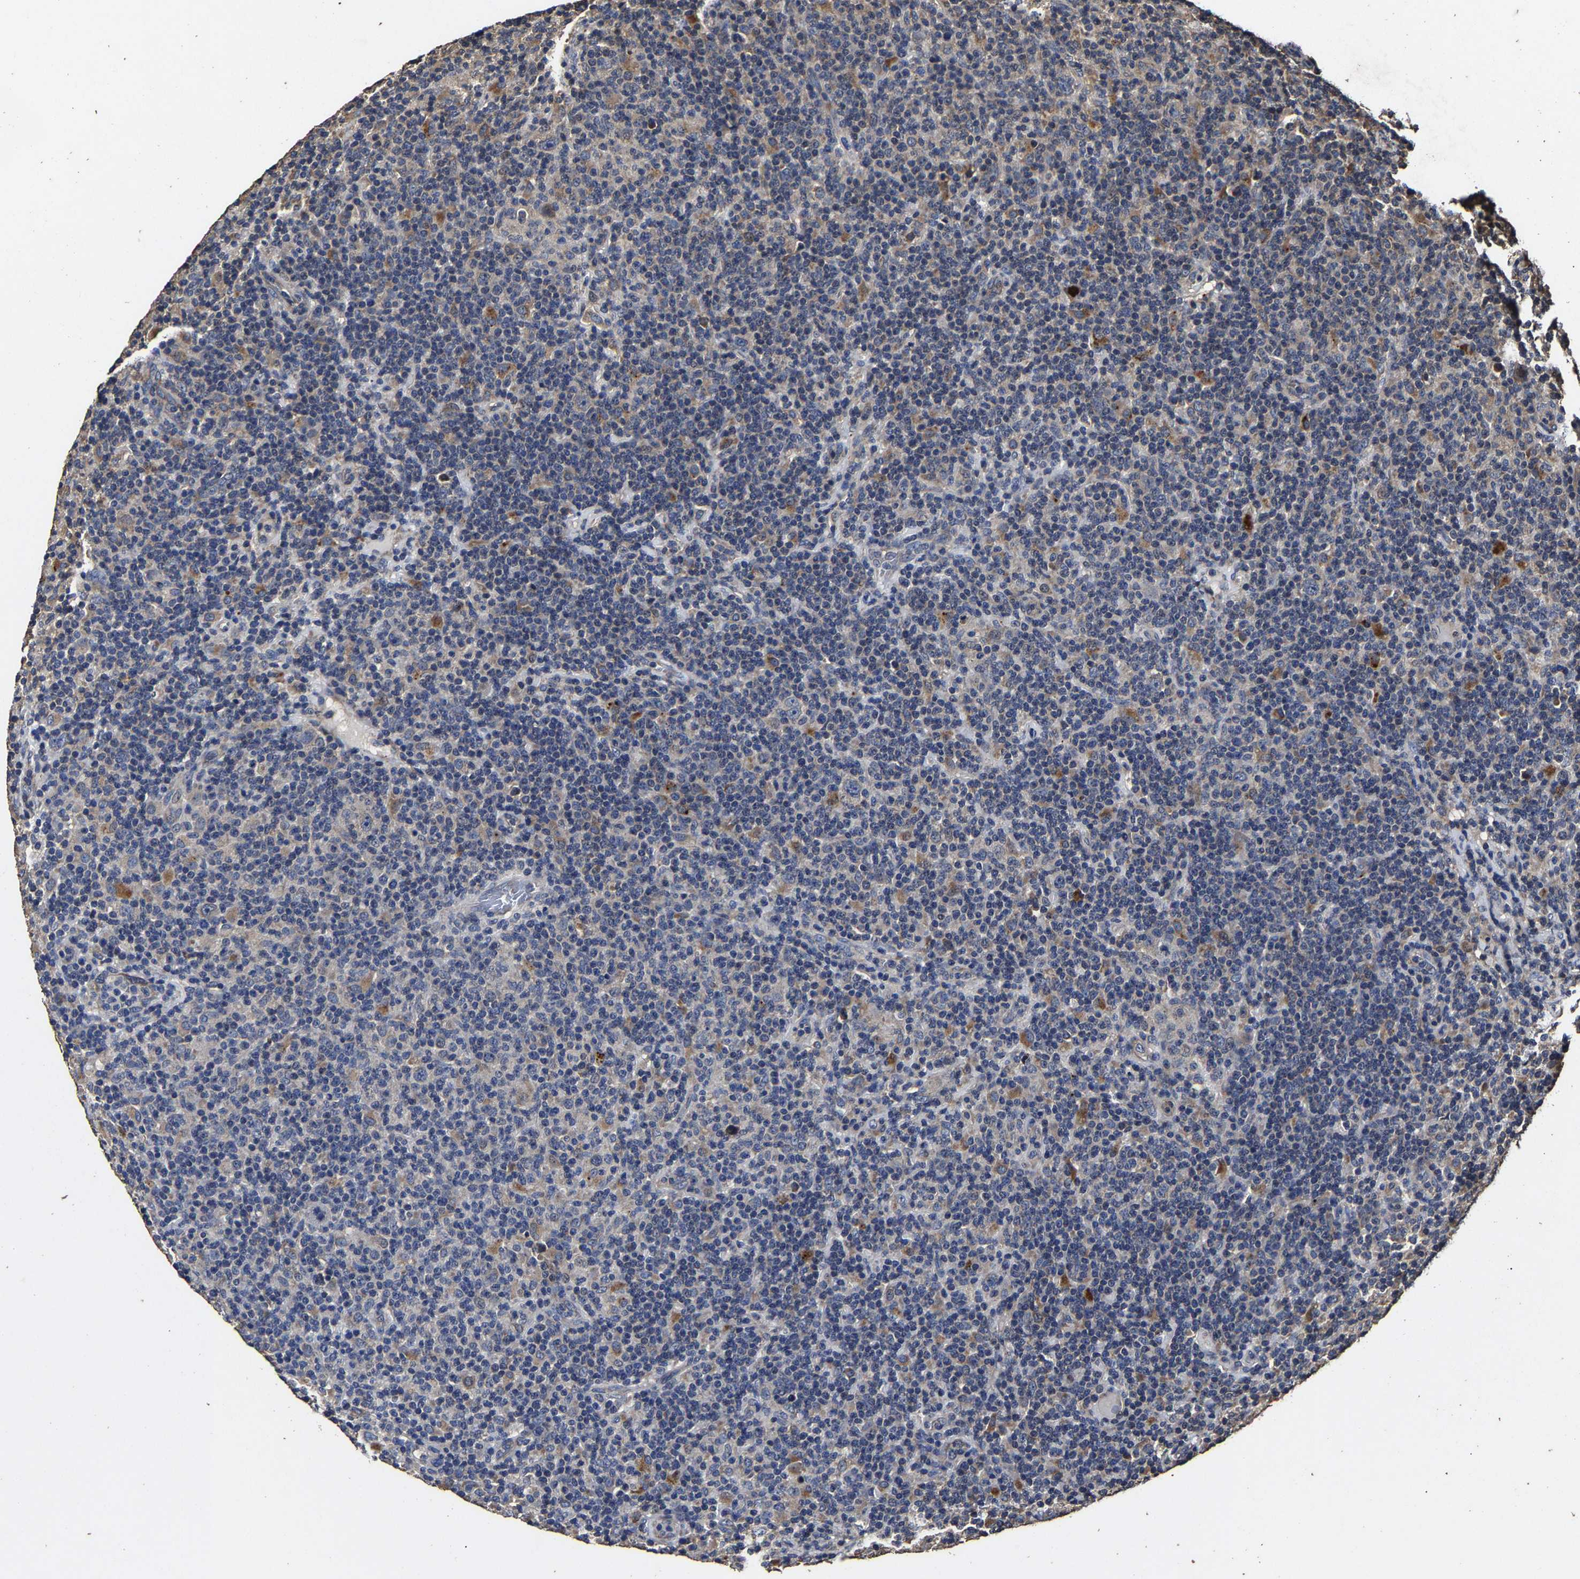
{"staining": {"intensity": "moderate", "quantity": "<25%", "location": "cytoplasmic/membranous"}, "tissue": "lymphoma", "cell_type": "Tumor cells", "image_type": "cancer", "snomed": [{"axis": "morphology", "description": "Hodgkin's disease, NOS"}, {"axis": "topography", "description": "Lymph node"}], "caption": "Tumor cells reveal low levels of moderate cytoplasmic/membranous staining in approximately <25% of cells in human lymphoma.", "gene": "PPM1K", "patient": {"sex": "male", "age": 70}}